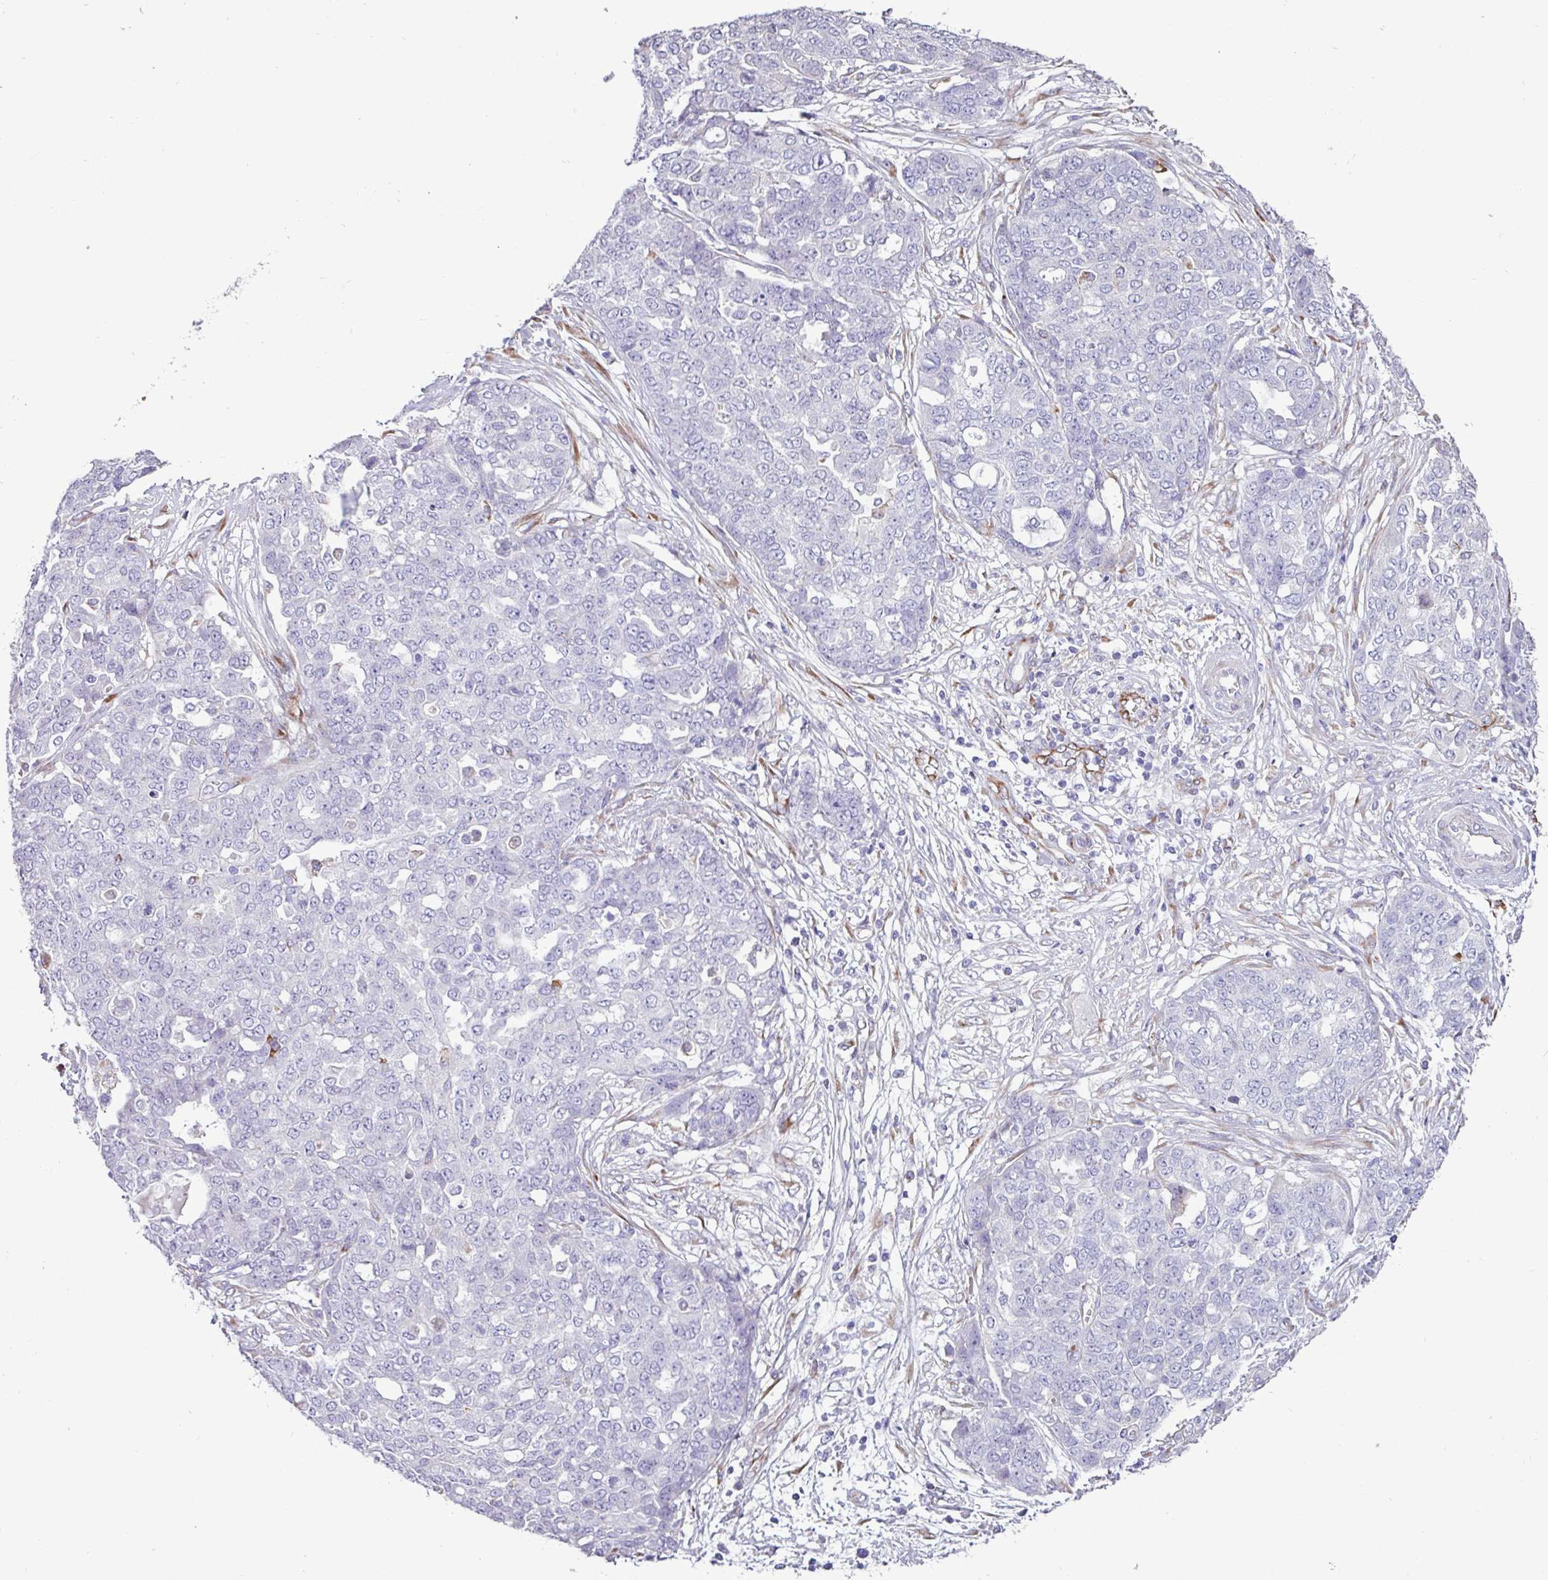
{"staining": {"intensity": "negative", "quantity": "none", "location": "none"}, "tissue": "ovarian cancer", "cell_type": "Tumor cells", "image_type": "cancer", "snomed": [{"axis": "morphology", "description": "Cystadenocarcinoma, serous, NOS"}, {"axis": "topography", "description": "Soft tissue"}, {"axis": "topography", "description": "Ovary"}], "caption": "Photomicrograph shows no significant protein positivity in tumor cells of serous cystadenocarcinoma (ovarian). (DAB (3,3'-diaminobenzidine) IHC, high magnification).", "gene": "PPP1R35", "patient": {"sex": "female", "age": 57}}